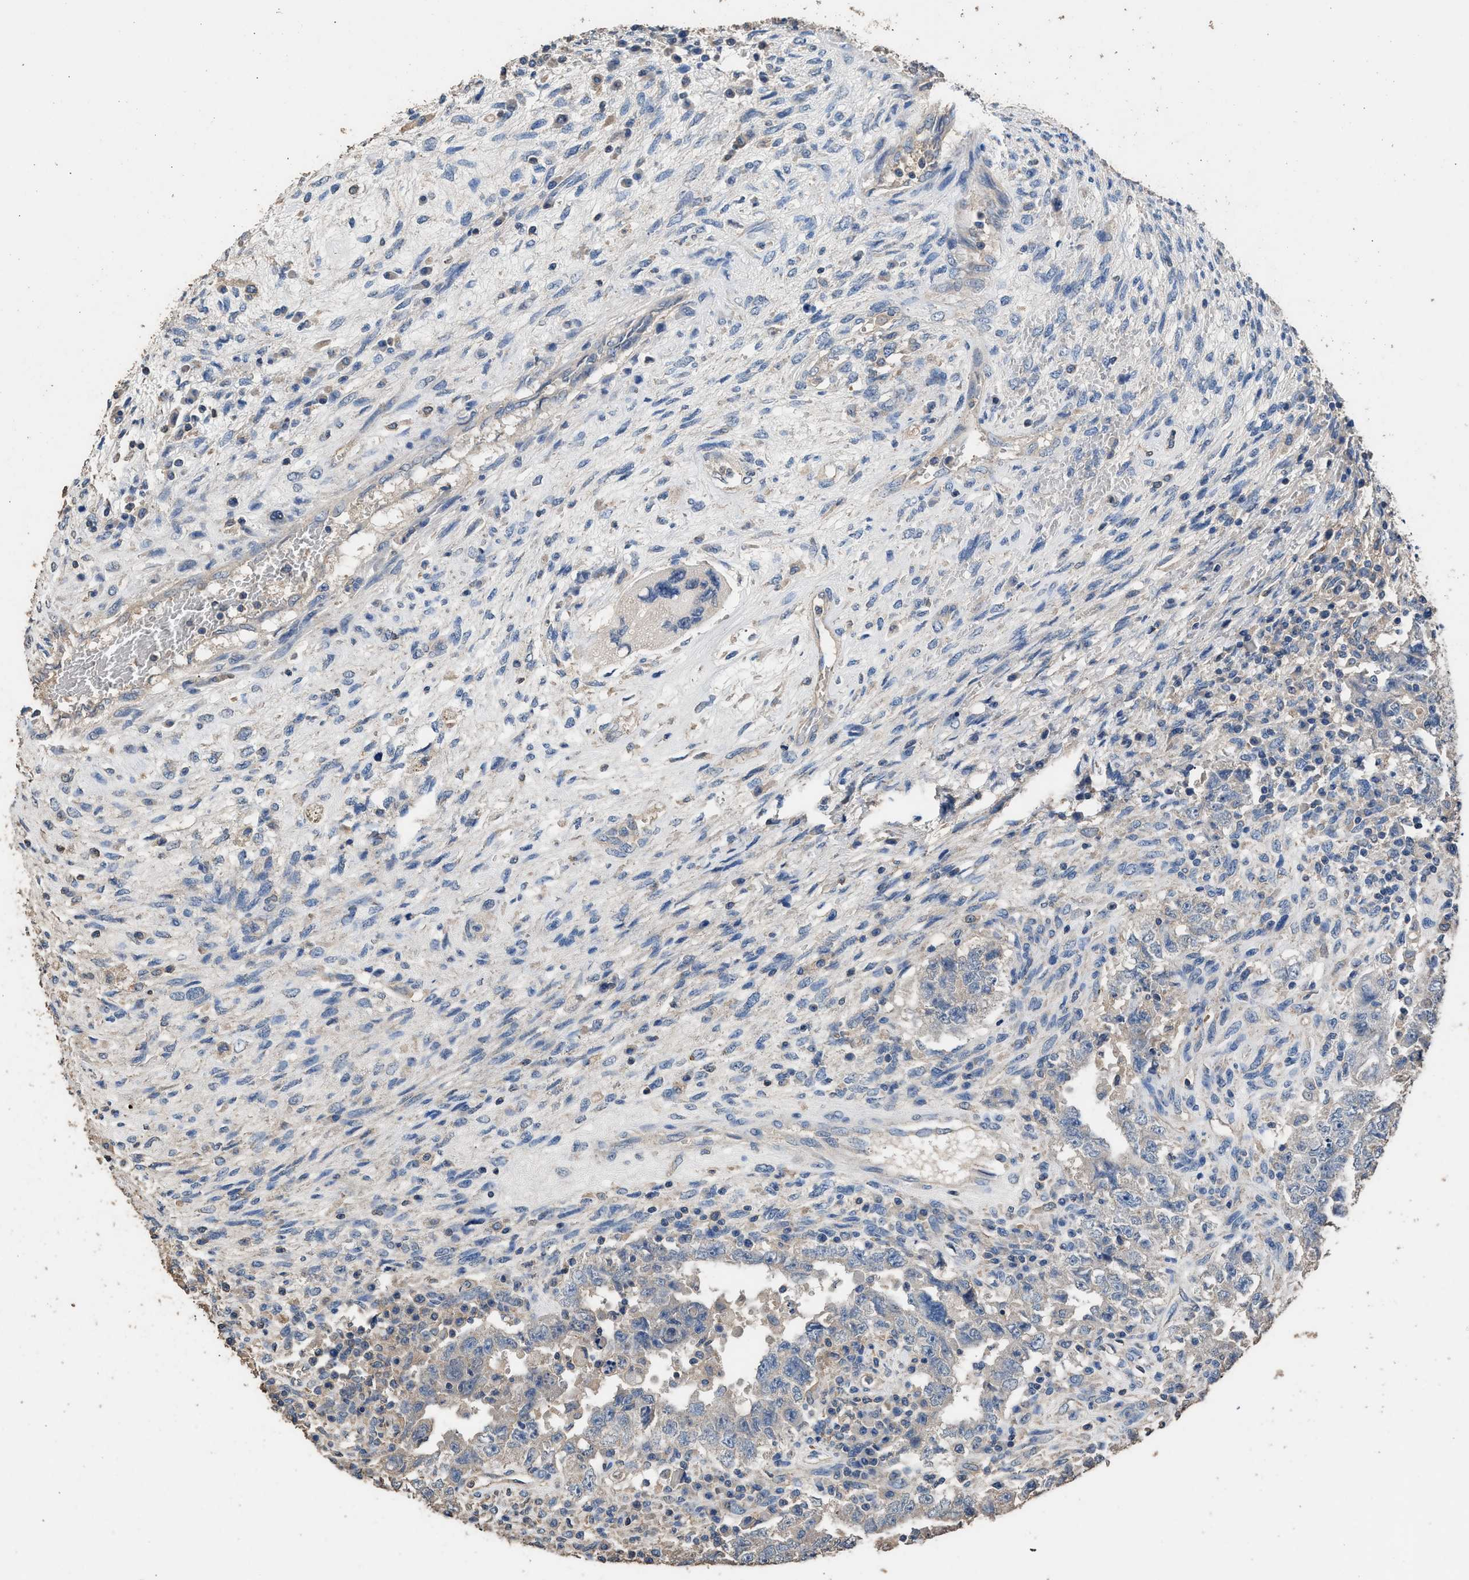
{"staining": {"intensity": "weak", "quantity": "<25%", "location": "cytoplasmic/membranous"}, "tissue": "testis cancer", "cell_type": "Tumor cells", "image_type": "cancer", "snomed": [{"axis": "morphology", "description": "Carcinoma, Embryonal, NOS"}, {"axis": "topography", "description": "Testis"}], "caption": "A micrograph of testis cancer stained for a protein shows no brown staining in tumor cells.", "gene": "ITSN1", "patient": {"sex": "male", "age": 26}}